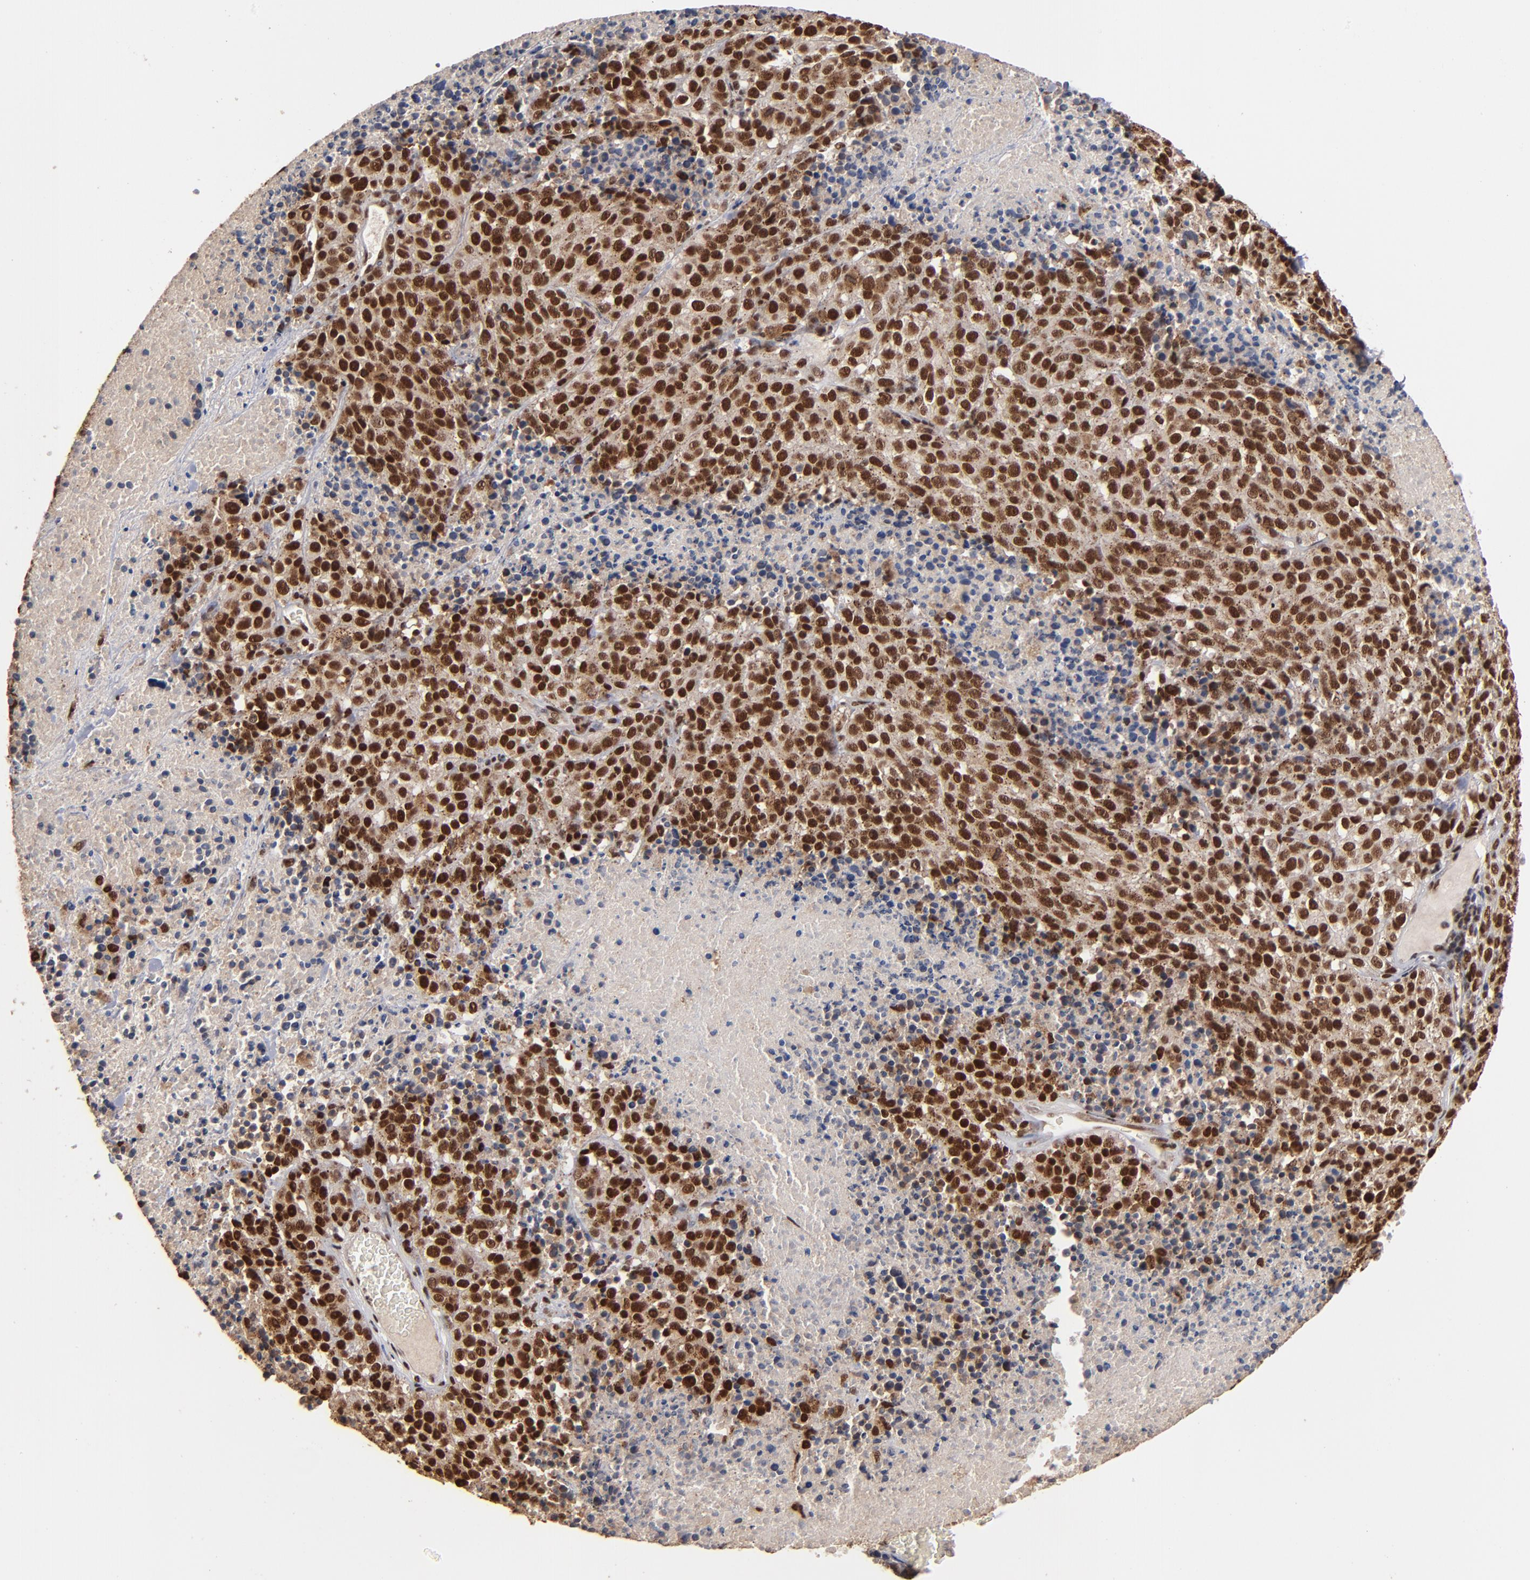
{"staining": {"intensity": "strong", "quantity": ">75%", "location": "cytoplasmic/membranous,nuclear"}, "tissue": "melanoma", "cell_type": "Tumor cells", "image_type": "cancer", "snomed": [{"axis": "morphology", "description": "Malignant melanoma, Metastatic site"}, {"axis": "topography", "description": "Cerebral cortex"}], "caption": "High-magnification brightfield microscopy of melanoma stained with DAB (3,3'-diaminobenzidine) (brown) and counterstained with hematoxylin (blue). tumor cells exhibit strong cytoplasmic/membranous and nuclear expression is present in approximately>75% of cells. (IHC, brightfield microscopy, high magnification).", "gene": "SNW1", "patient": {"sex": "female", "age": 52}}